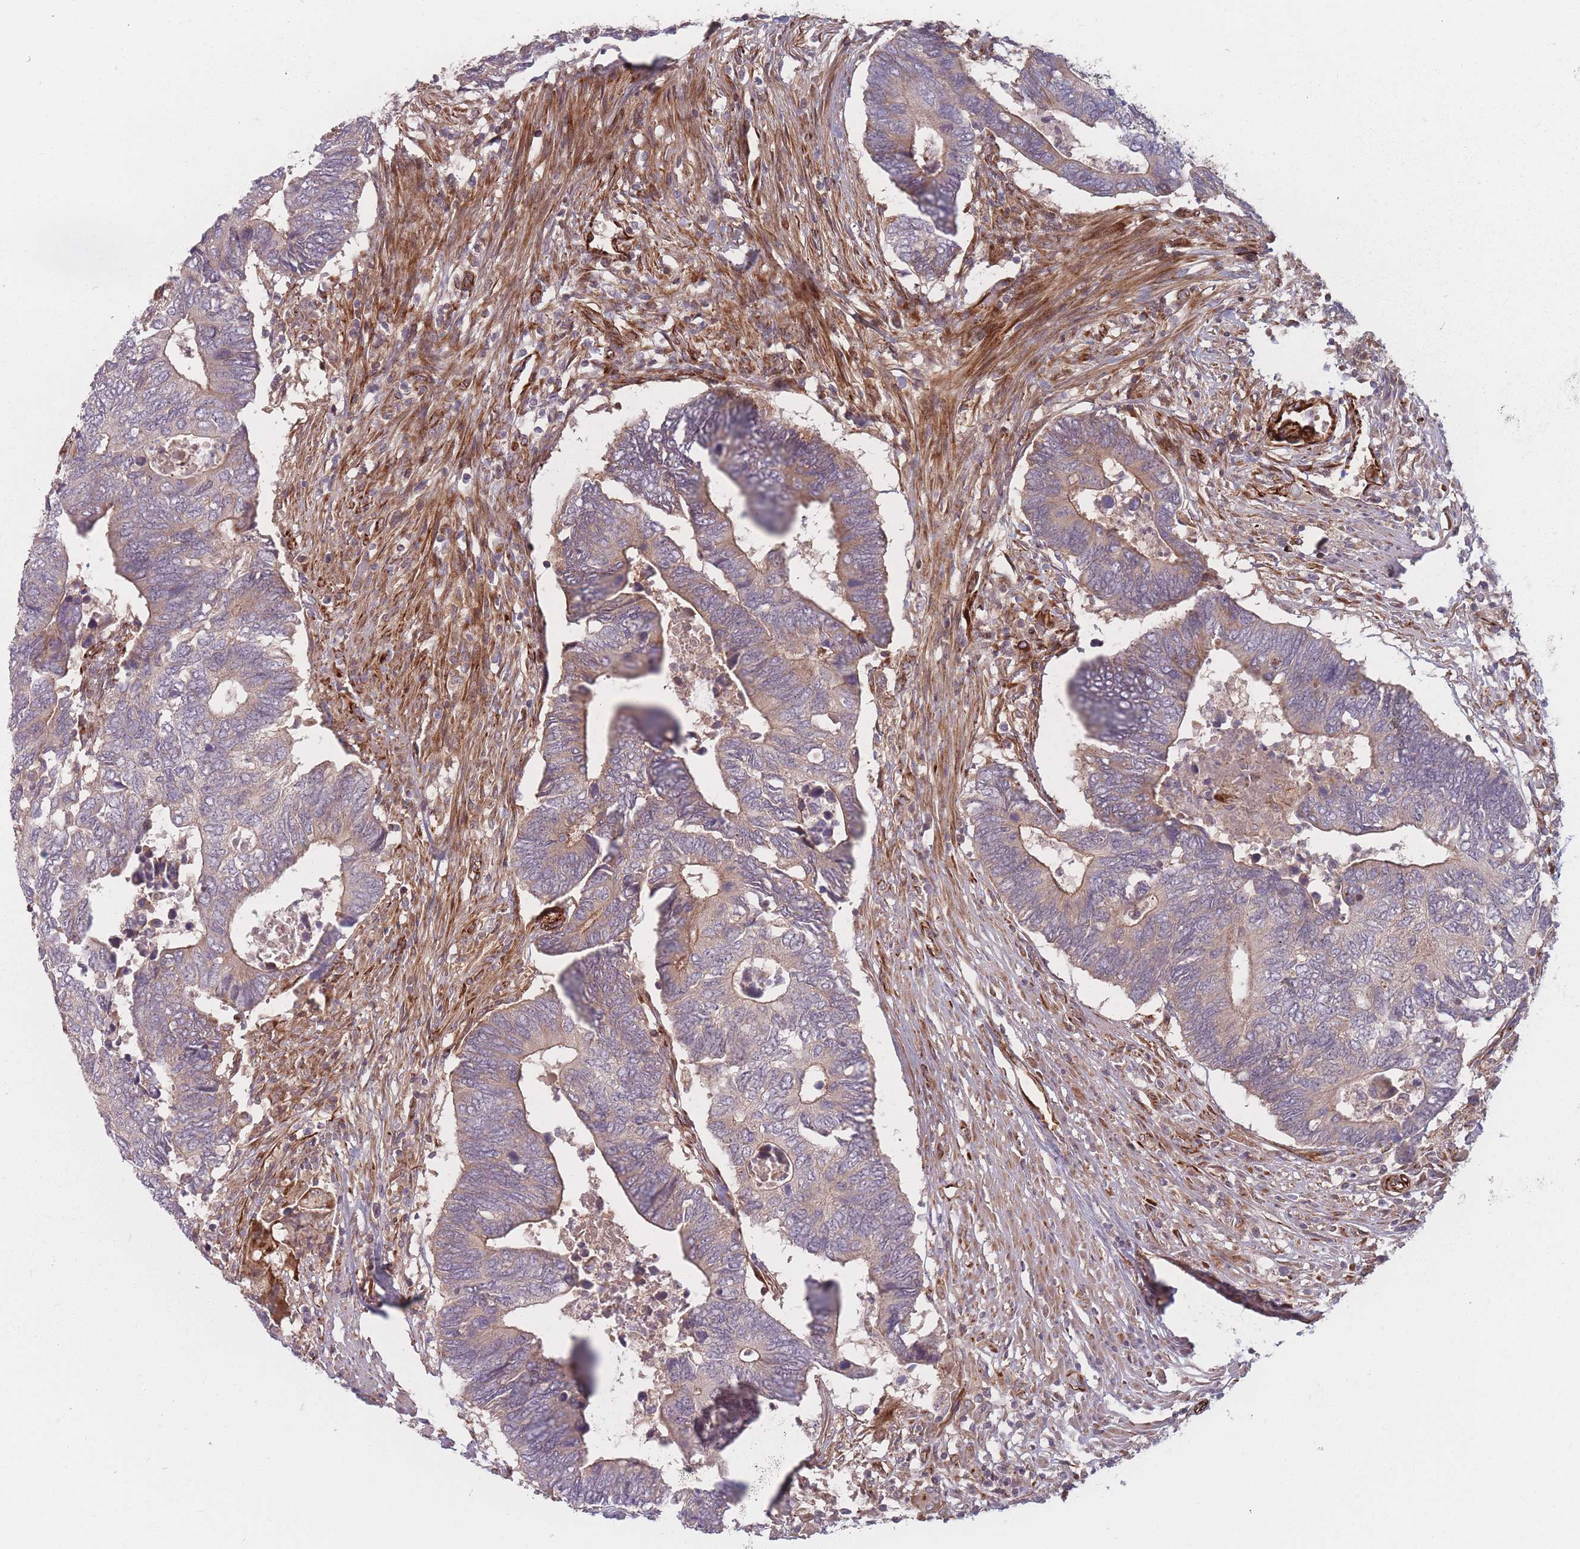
{"staining": {"intensity": "negative", "quantity": "none", "location": "none"}, "tissue": "colorectal cancer", "cell_type": "Tumor cells", "image_type": "cancer", "snomed": [{"axis": "morphology", "description": "Adenocarcinoma, NOS"}, {"axis": "topography", "description": "Colon"}], "caption": "Immunohistochemical staining of colorectal cancer displays no significant expression in tumor cells. (DAB (3,3'-diaminobenzidine) immunohistochemistry (IHC) with hematoxylin counter stain).", "gene": "EEF1AKMT2", "patient": {"sex": "male", "age": 87}}